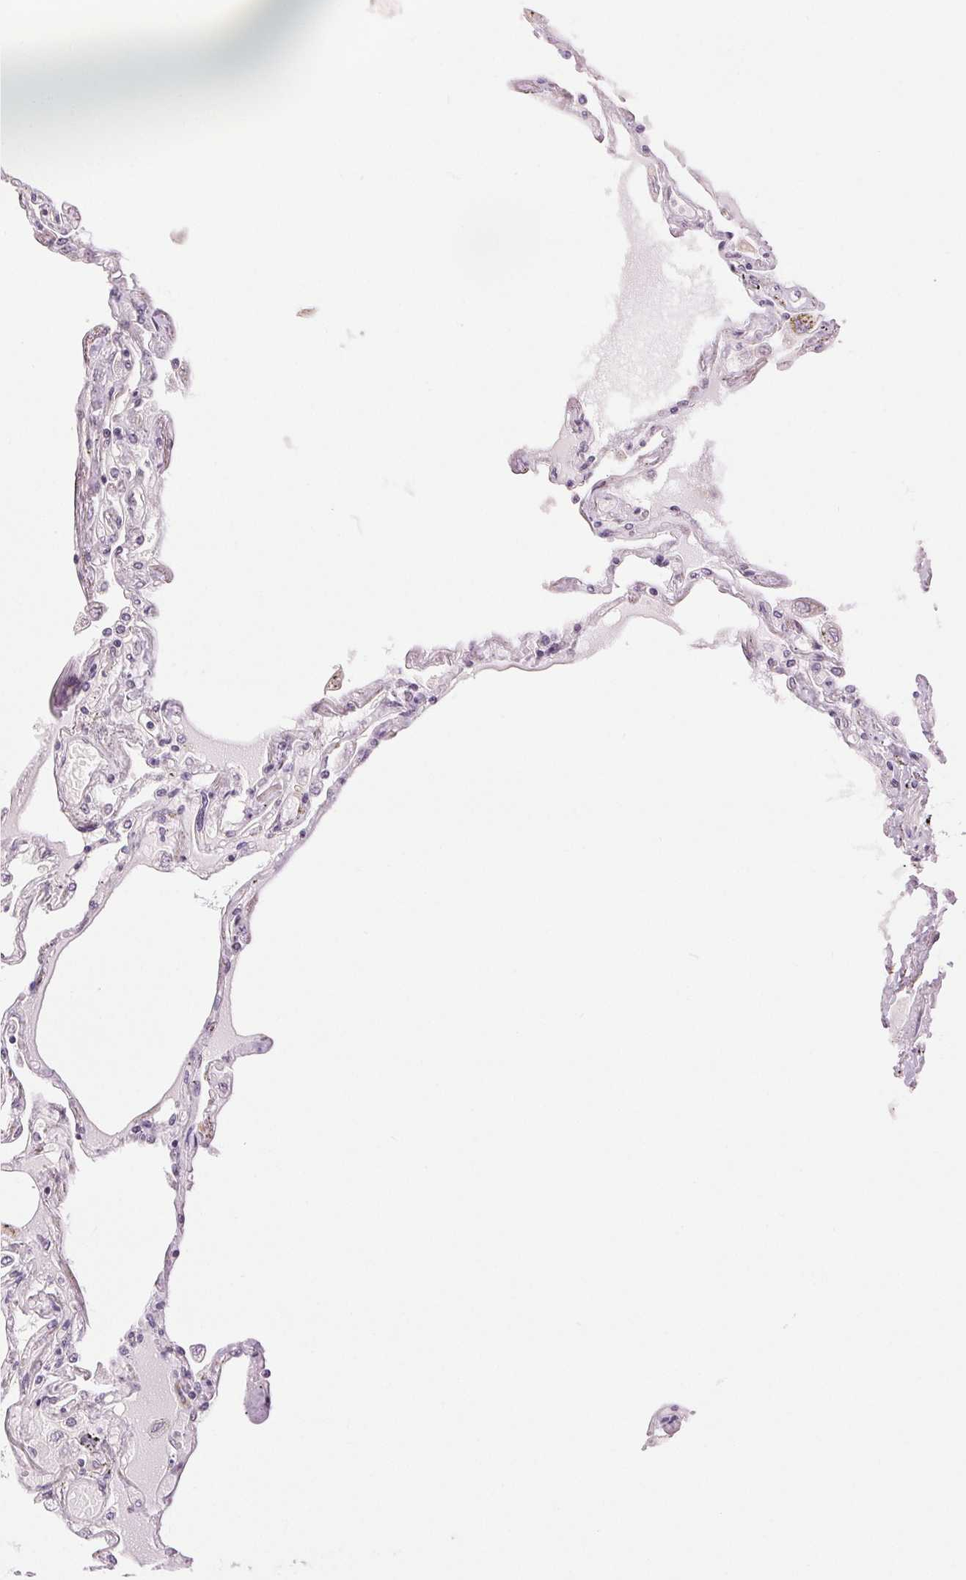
{"staining": {"intensity": "moderate", "quantity": "<25%", "location": "nuclear"}, "tissue": "lung", "cell_type": "Alveolar cells", "image_type": "normal", "snomed": [{"axis": "morphology", "description": "Normal tissue, NOS"}, {"axis": "morphology", "description": "Adenocarcinoma, NOS"}, {"axis": "topography", "description": "Cartilage tissue"}, {"axis": "topography", "description": "Lung"}], "caption": "Lung stained with DAB (3,3'-diaminobenzidine) immunohistochemistry exhibits low levels of moderate nuclear staining in approximately <25% of alveolar cells.", "gene": "PLCB1", "patient": {"sex": "female", "age": 67}}